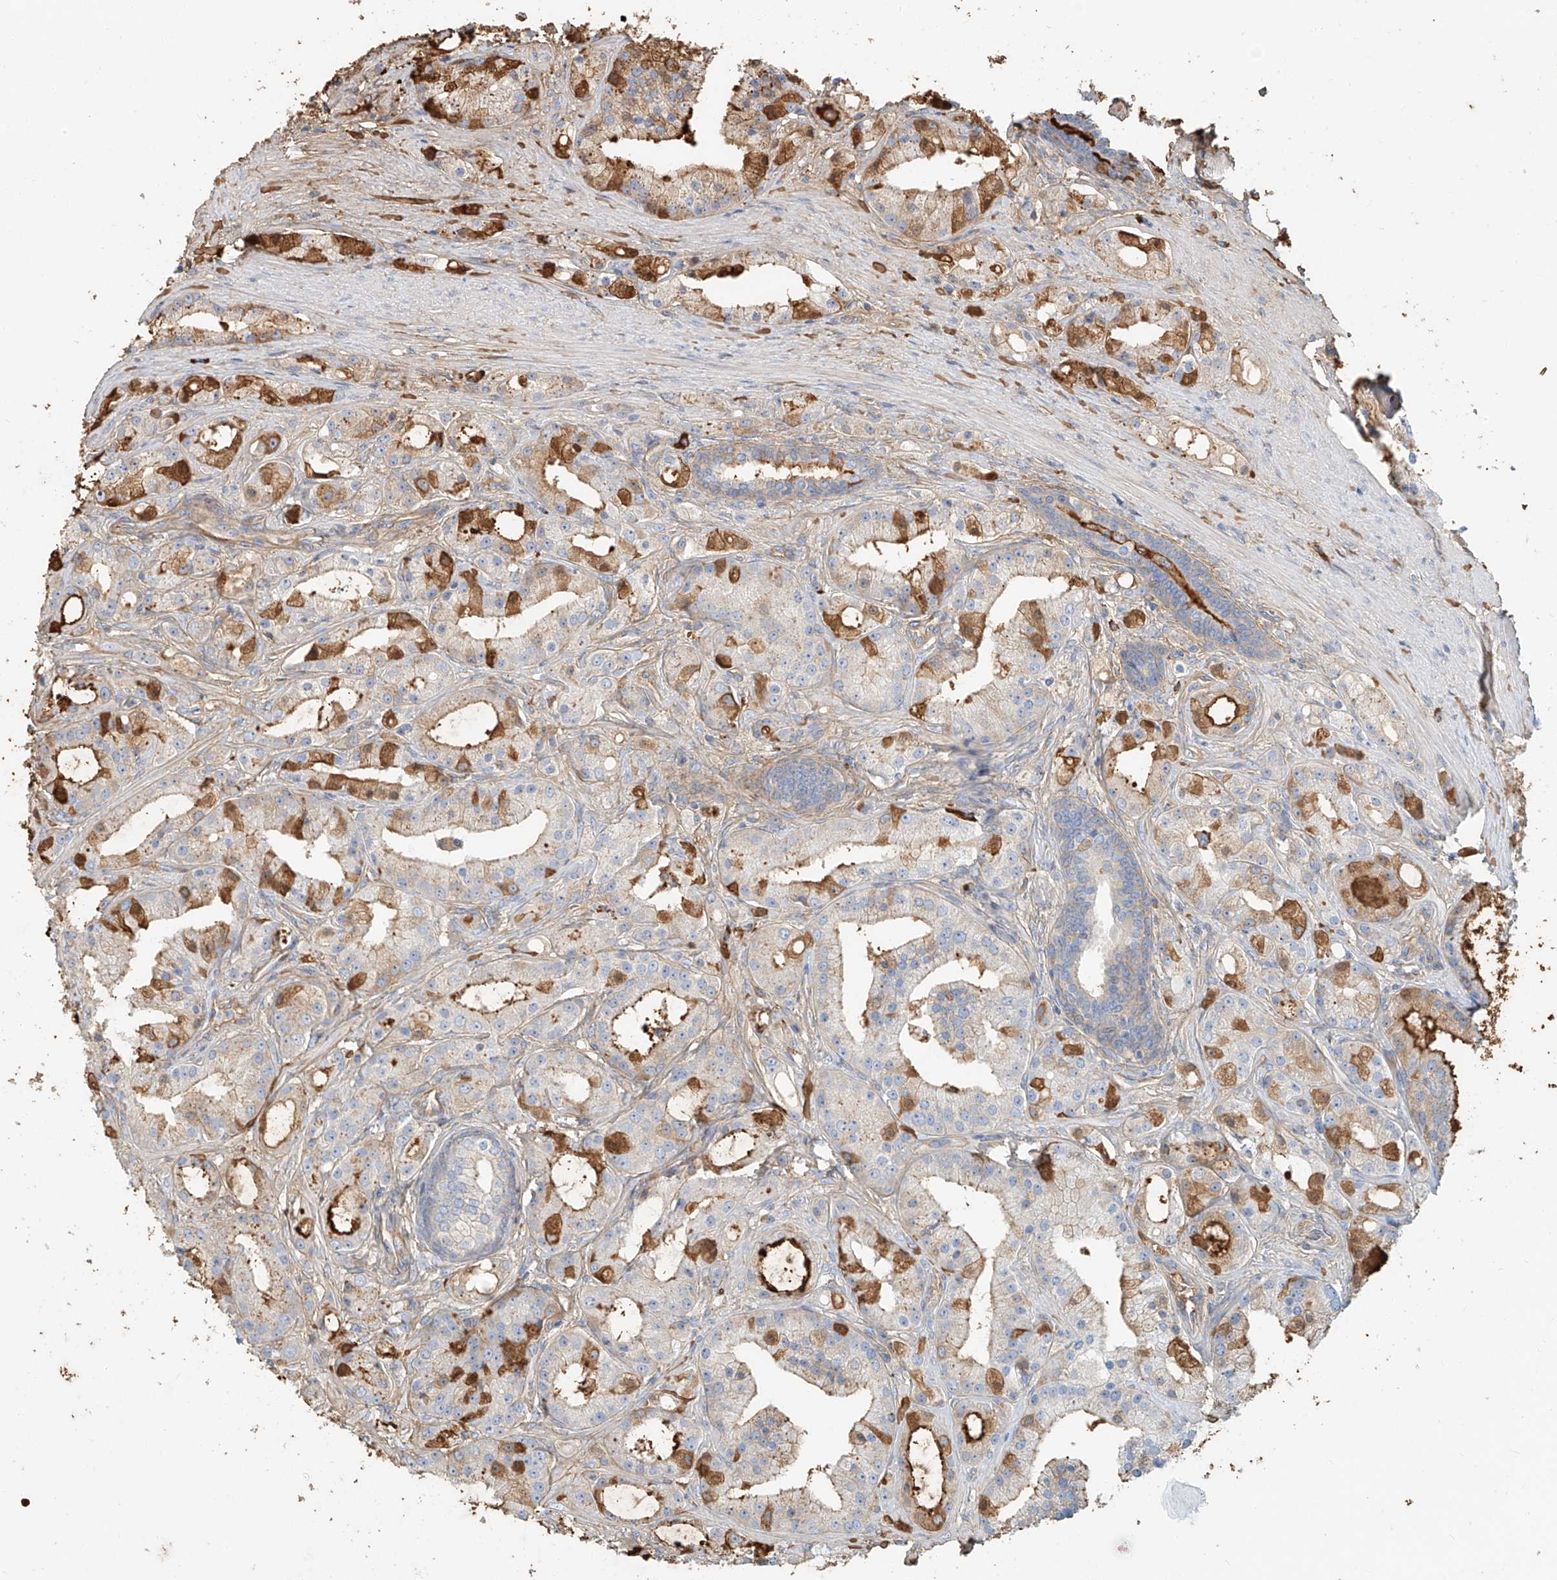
{"staining": {"intensity": "moderate", "quantity": "25%-75%", "location": "cytoplasmic/membranous"}, "tissue": "prostate cancer", "cell_type": "Tumor cells", "image_type": "cancer", "snomed": [{"axis": "morphology", "description": "Adenocarcinoma, Low grade"}, {"axis": "topography", "description": "Prostate"}], "caption": "An image of human prostate cancer stained for a protein reveals moderate cytoplasmic/membranous brown staining in tumor cells.", "gene": "ZFP30", "patient": {"sex": "male", "age": 67}}